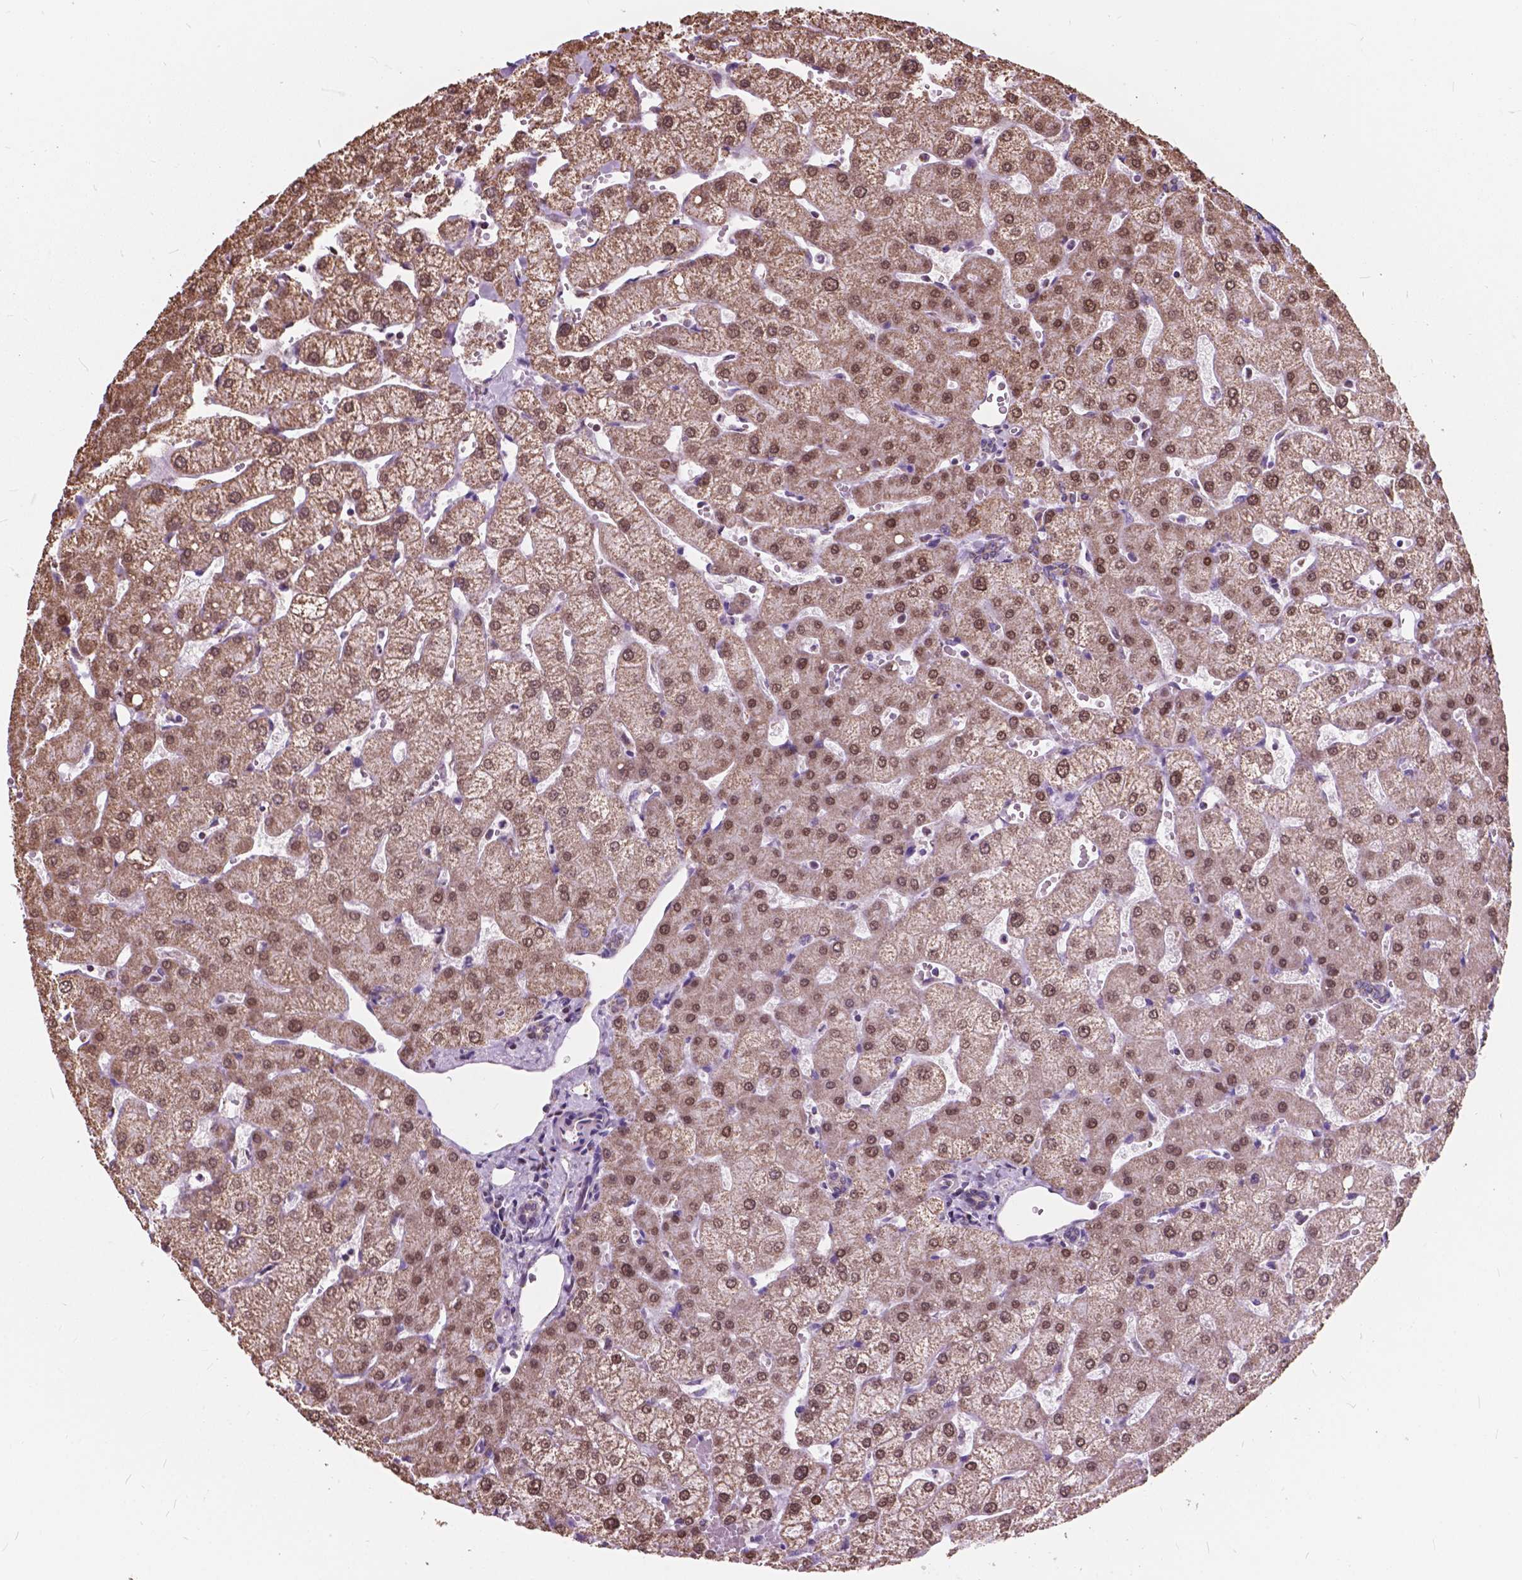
{"staining": {"intensity": "weak", "quantity": "25%-75%", "location": "cytoplasmic/membranous"}, "tissue": "liver", "cell_type": "Cholangiocytes", "image_type": "normal", "snomed": [{"axis": "morphology", "description": "Normal tissue, NOS"}, {"axis": "topography", "description": "Liver"}], "caption": "Human liver stained with a brown dye displays weak cytoplasmic/membranous positive expression in about 25%-75% of cholangiocytes.", "gene": "SCOC", "patient": {"sex": "female", "age": 54}}